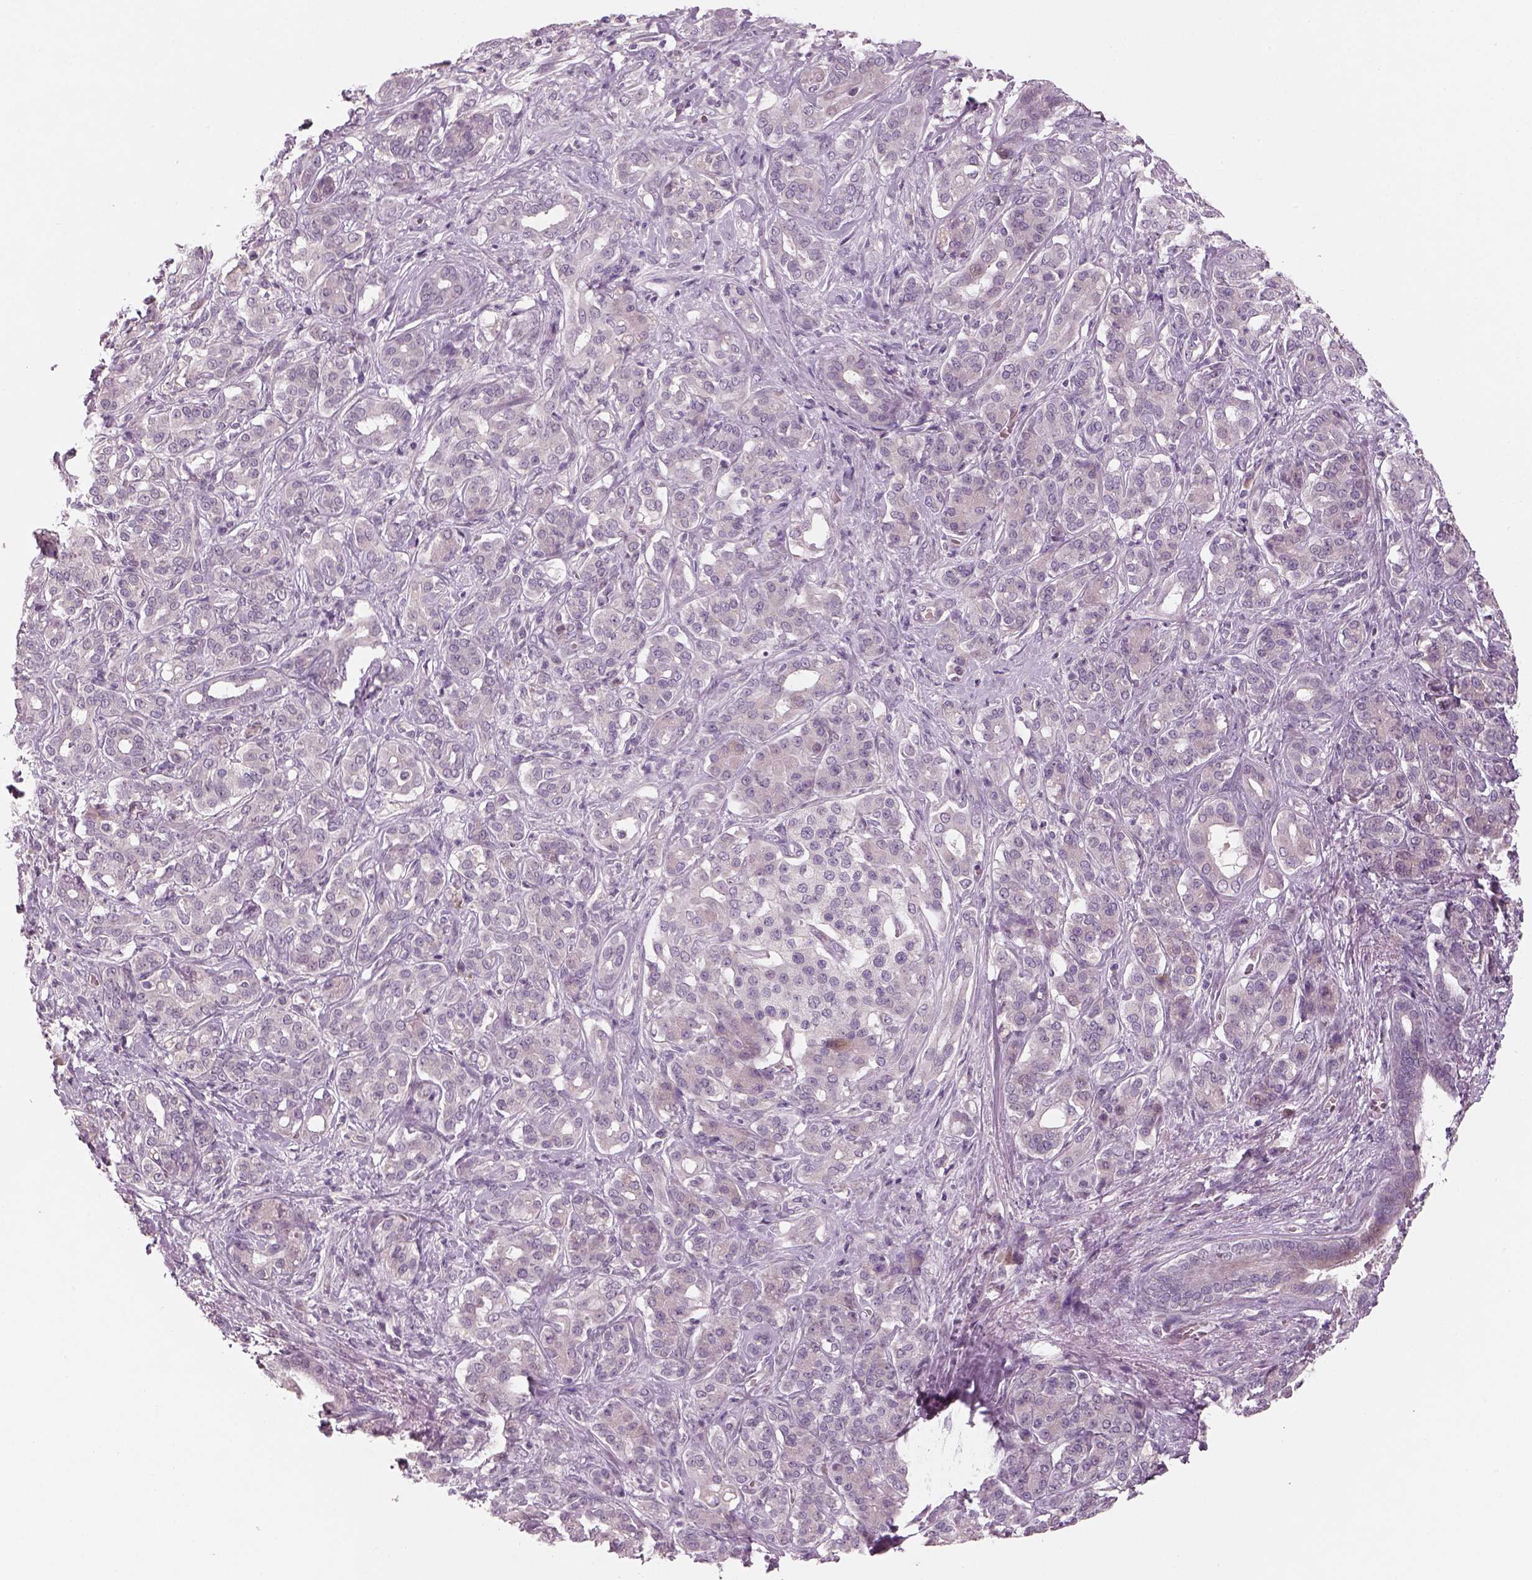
{"staining": {"intensity": "negative", "quantity": "none", "location": "none"}, "tissue": "pancreatic cancer", "cell_type": "Tumor cells", "image_type": "cancer", "snomed": [{"axis": "morphology", "description": "Normal tissue, NOS"}, {"axis": "morphology", "description": "Inflammation, NOS"}, {"axis": "morphology", "description": "Adenocarcinoma, NOS"}, {"axis": "topography", "description": "Pancreas"}], "caption": "An immunohistochemistry (IHC) micrograph of adenocarcinoma (pancreatic) is shown. There is no staining in tumor cells of adenocarcinoma (pancreatic). The staining is performed using DAB (3,3'-diaminobenzidine) brown chromogen with nuclei counter-stained in using hematoxylin.", "gene": "PENK", "patient": {"sex": "male", "age": 57}}